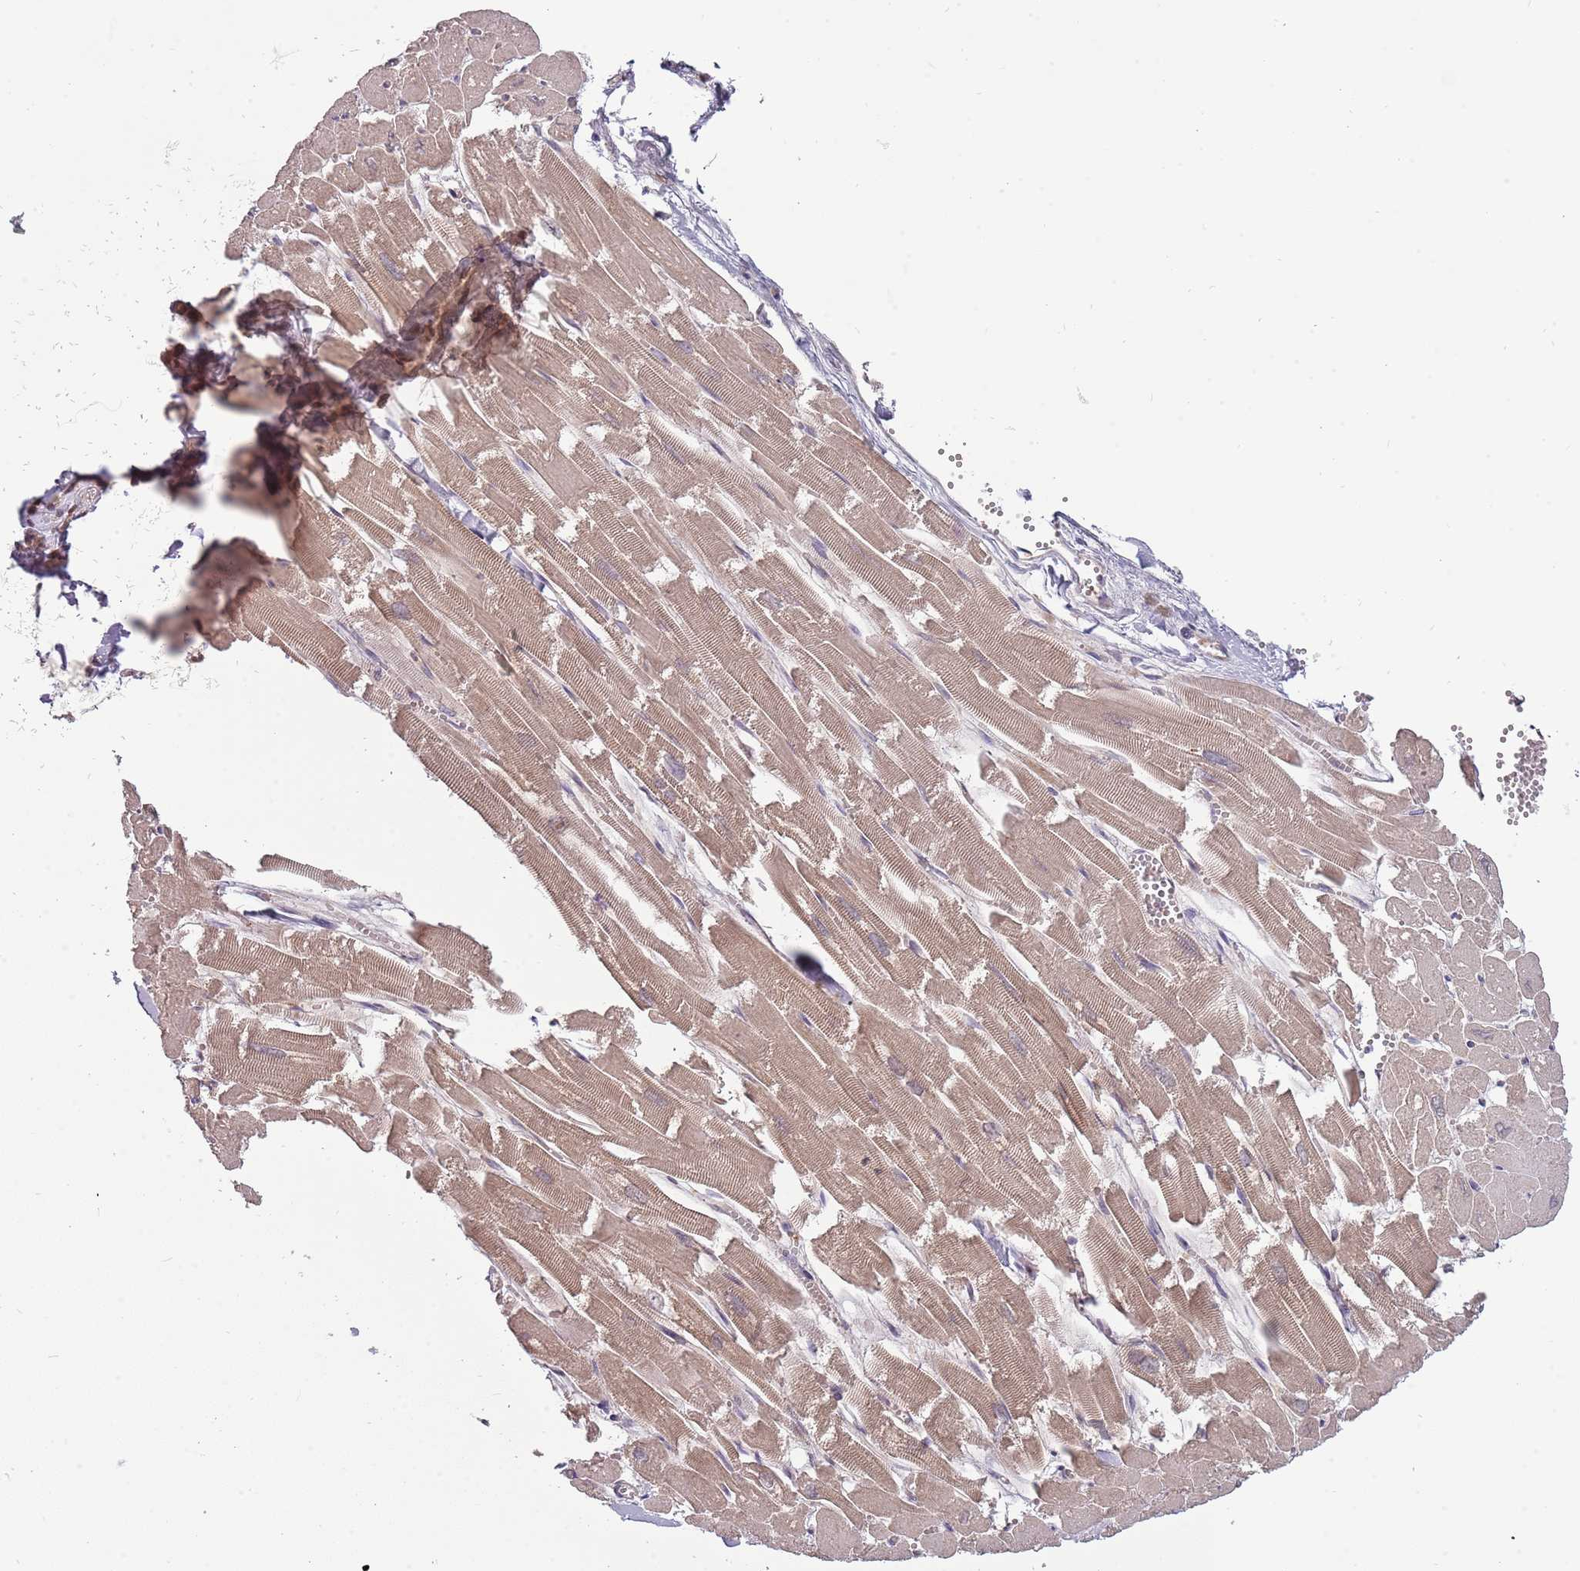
{"staining": {"intensity": "weak", "quantity": ">75%", "location": "cytoplasmic/membranous"}, "tissue": "heart muscle", "cell_type": "Cardiomyocytes", "image_type": "normal", "snomed": [{"axis": "morphology", "description": "Normal tissue, NOS"}, {"axis": "topography", "description": "Heart"}], "caption": "Immunohistochemical staining of unremarkable heart muscle reveals low levels of weak cytoplasmic/membranous expression in about >75% of cardiomyocytes. The staining was performed using DAB, with brown indicating positive protein expression. Nuclei are stained blue with hematoxylin.", "gene": "RNF181", "patient": {"sex": "male", "age": 54}}